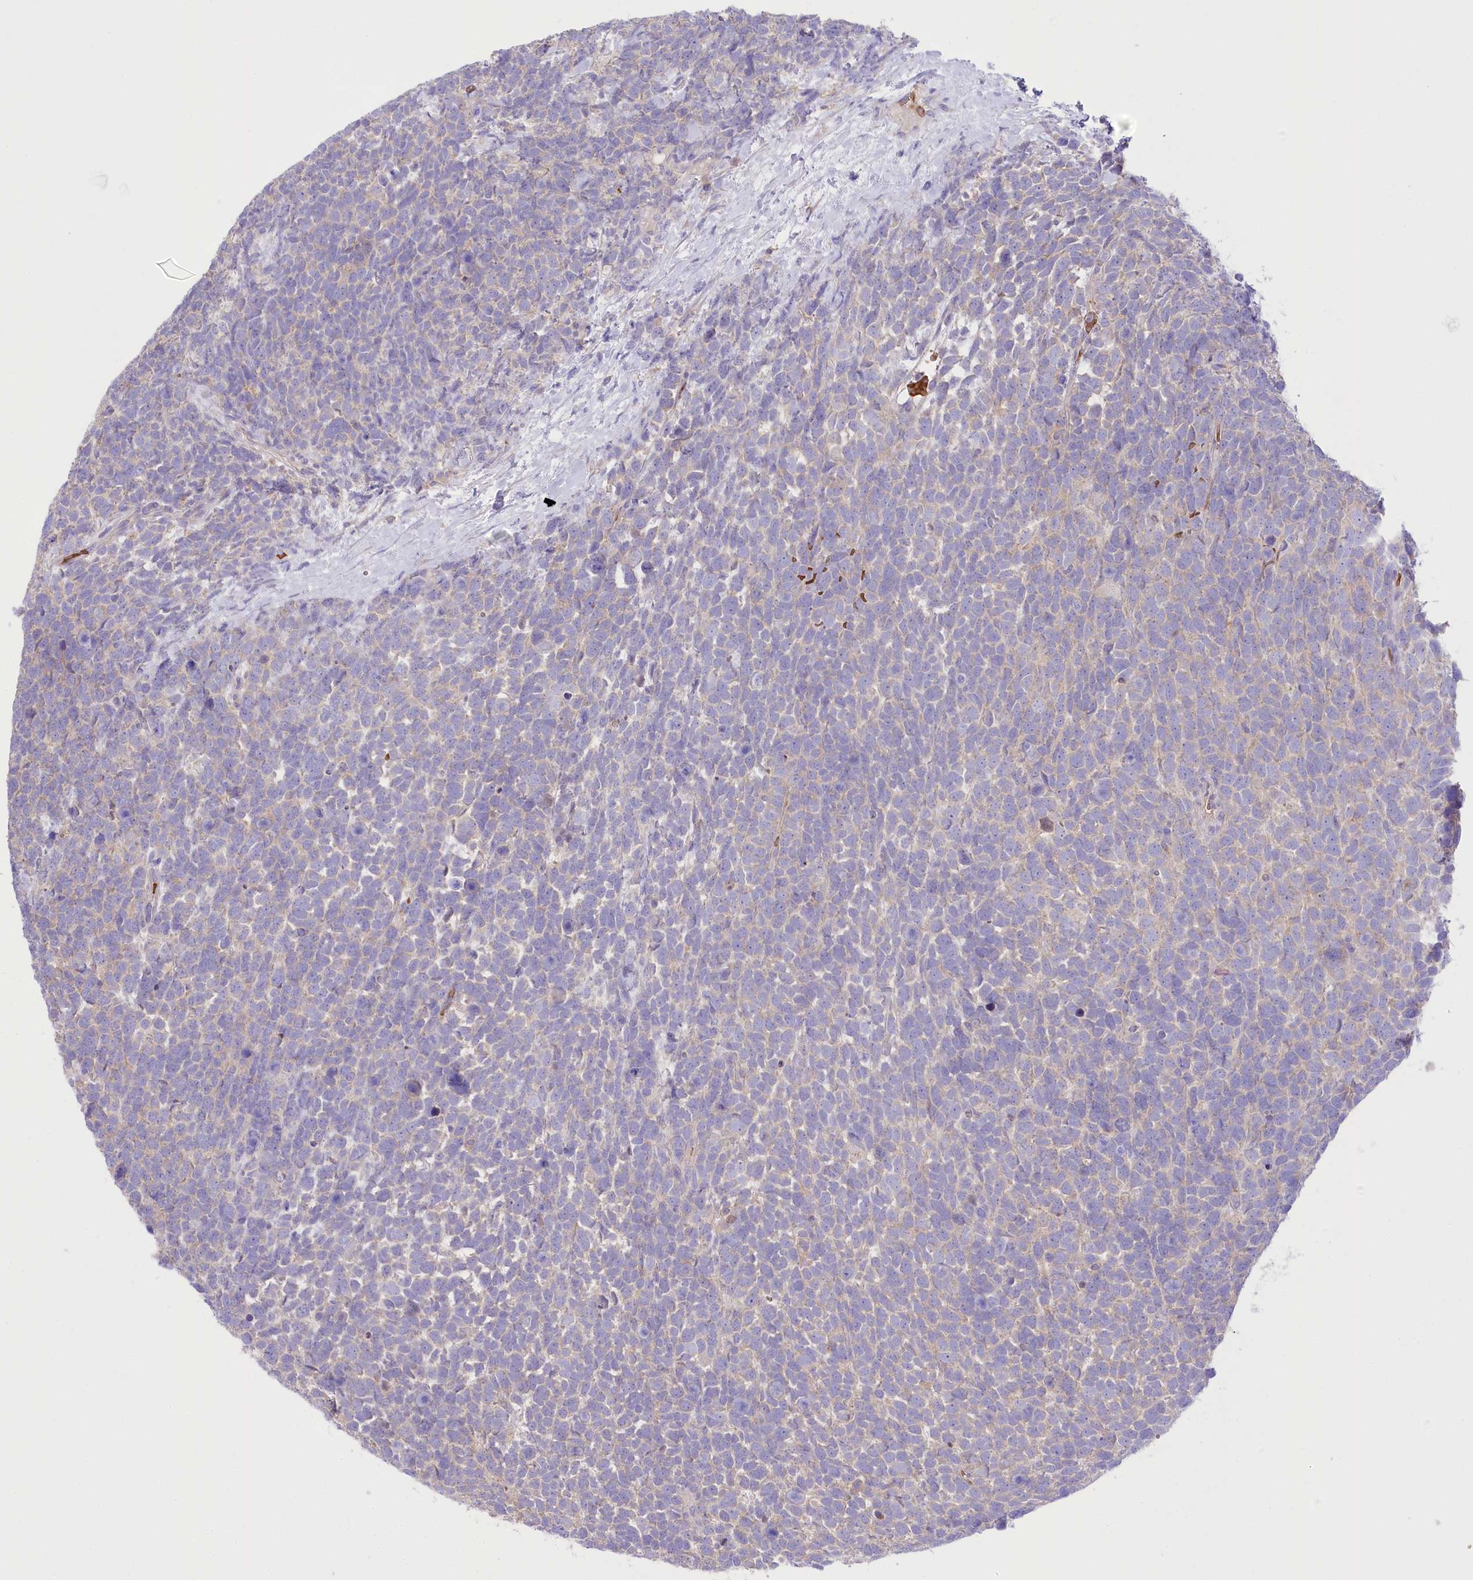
{"staining": {"intensity": "negative", "quantity": "none", "location": "none"}, "tissue": "urothelial cancer", "cell_type": "Tumor cells", "image_type": "cancer", "snomed": [{"axis": "morphology", "description": "Urothelial carcinoma, High grade"}, {"axis": "topography", "description": "Urinary bladder"}], "caption": "Histopathology image shows no significant protein staining in tumor cells of urothelial cancer. (Stains: DAB immunohistochemistry with hematoxylin counter stain, Microscopy: brightfield microscopy at high magnification).", "gene": "PRSS53", "patient": {"sex": "female", "age": 82}}